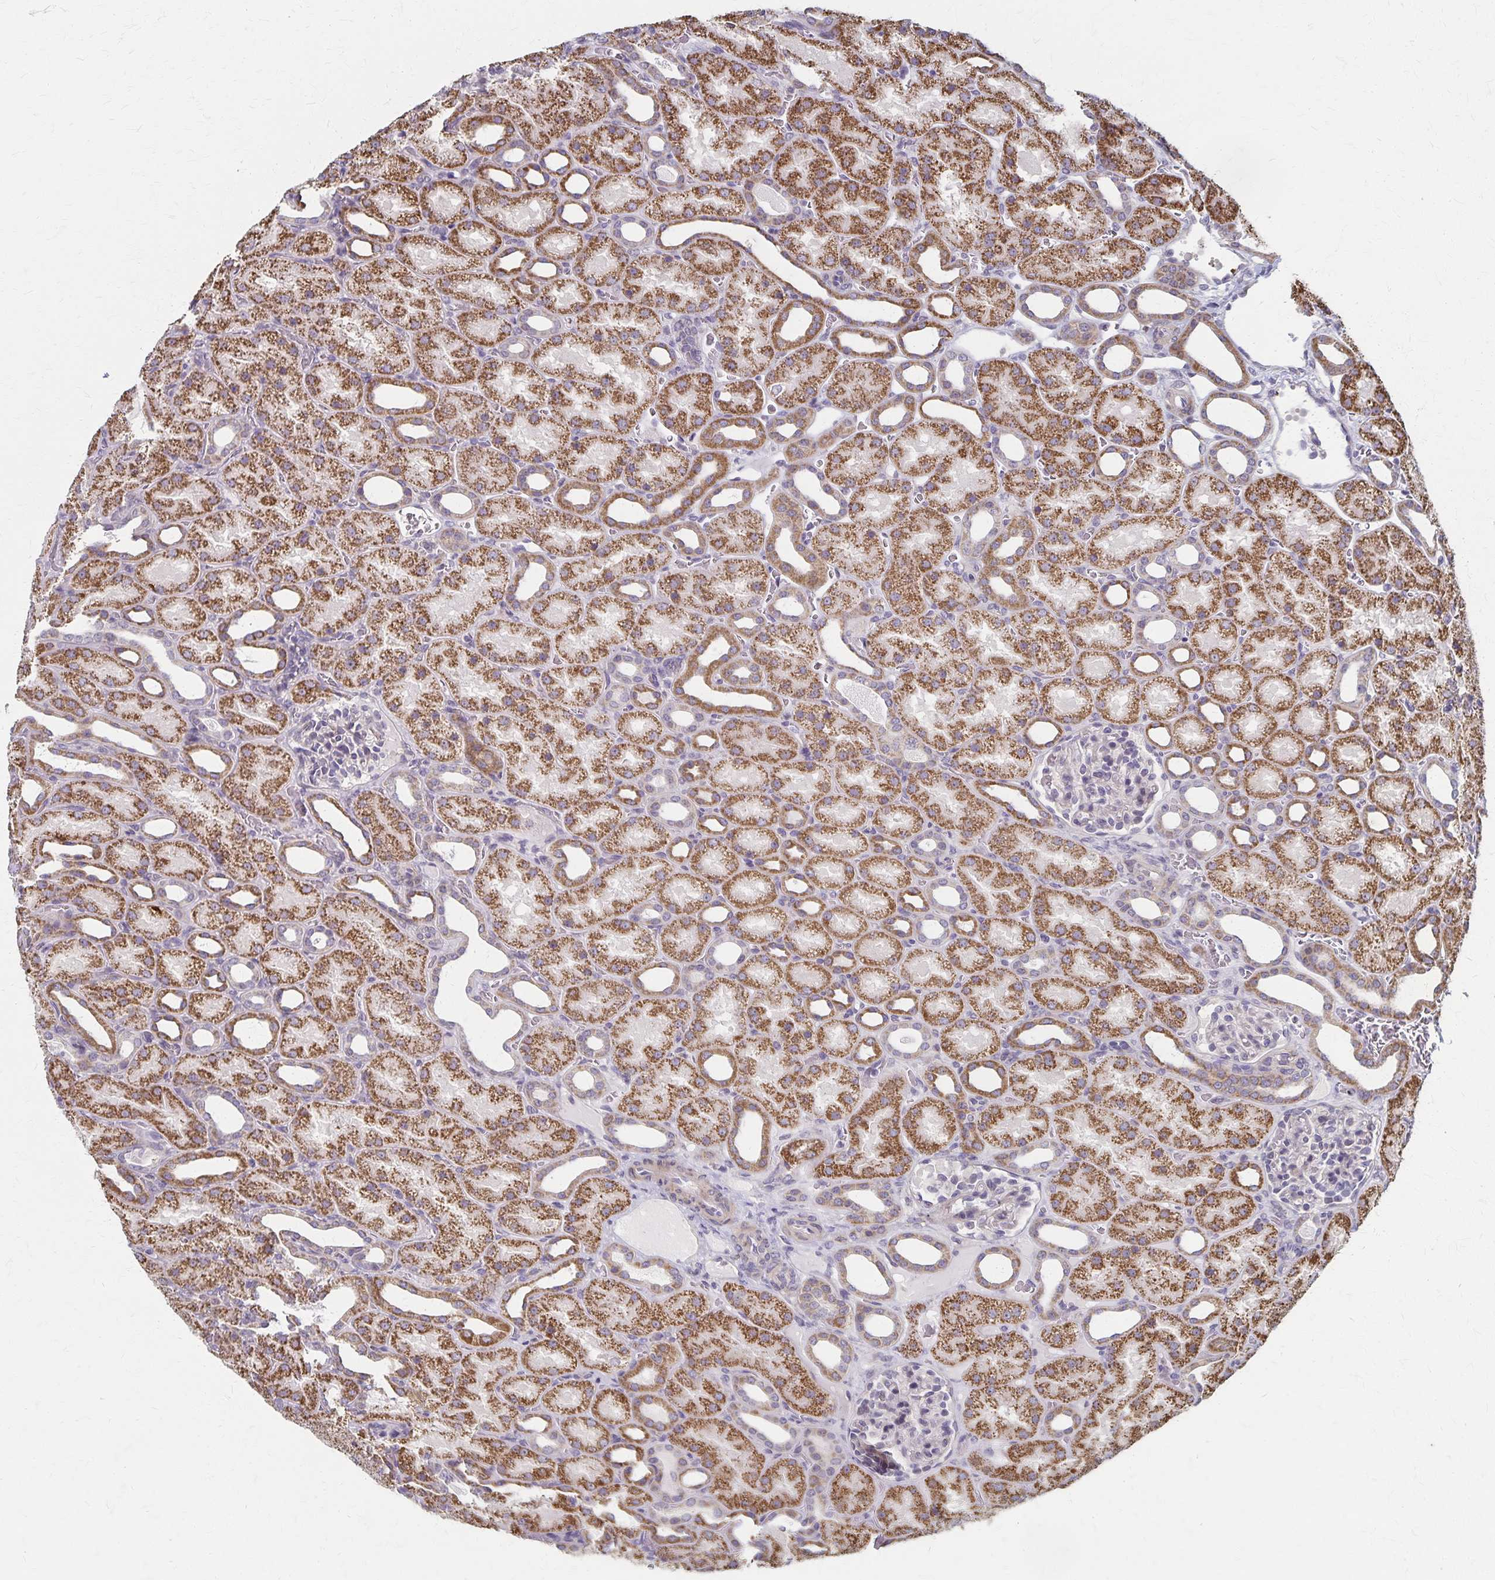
{"staining": {"intensity": "moderate", "quantity": "<25%", "location": "cytoplasmic/membranous"}, "tissue": "kidney", "cell_type": "Cells in glomeruli", "image_type": "normal", "snomed": [{"axis": "morphology", "description": "Normal tissue, NOS"}, {"axis": "topography", "description": "Kidney"}], "caption": "IHC image of unremarkable human kidney stained for a protein (brown), which exhibits low levels of moderate cytoplasmic/membranous staining in approximately <25% of cells in glomeruli.", "gene": "DYRK4", "patient": {"sex": "male", "age": 2}}